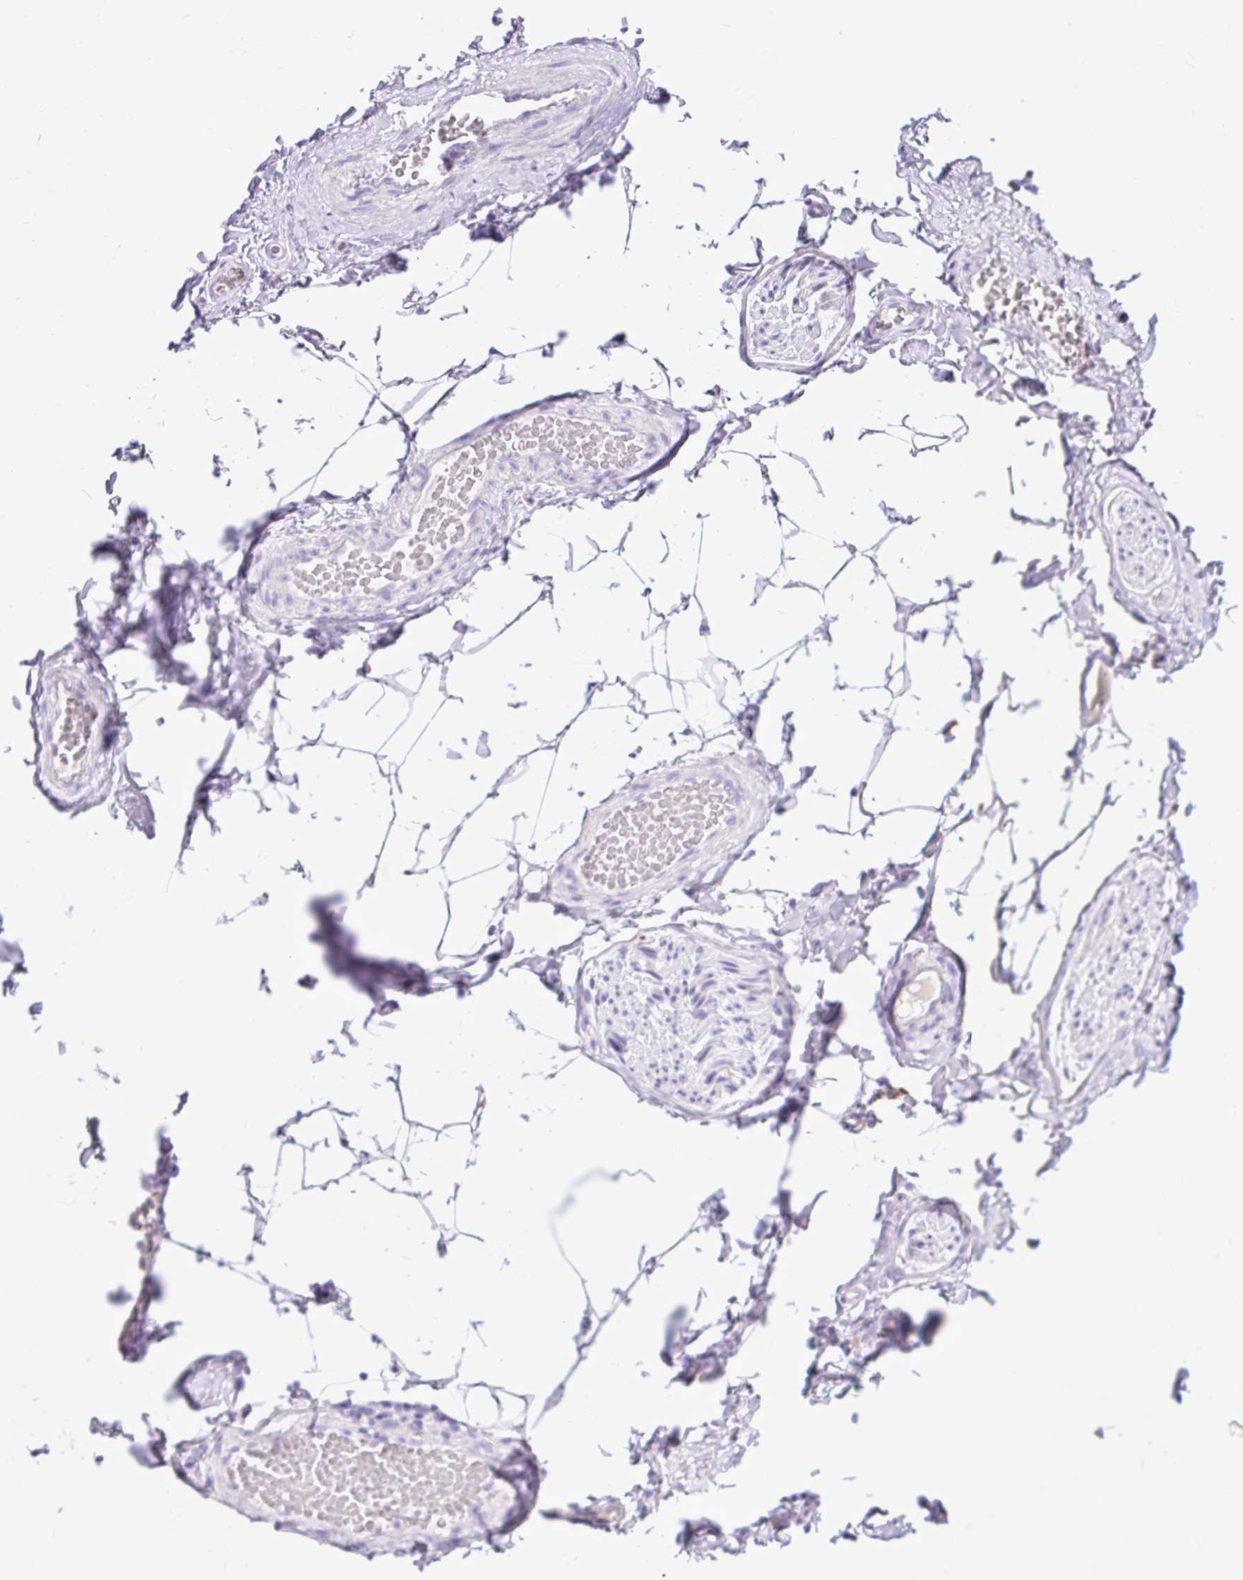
{"staining": {"intensity": "negative", "quantity": "none", "location": "none"}, "tissue": "adipose tissue", "cell_type": "Adipocytes", "image_type": "normal", "snomed": [{"axis": "morphology", "description": "Normal tissue, NOS"}, {"axis": "topography", "description": "Vascular tissue"}, {"axis": "topography", "description": "Peripheral nerve tissue"}], "caption": "High power microscopy histopathology image of an IHC photomicrograph of unremarkable adipose tissue, revealing no significant staining in adipocytes.", "gene": "HEXB", "patient": {"sex": "male", "age": 41}}